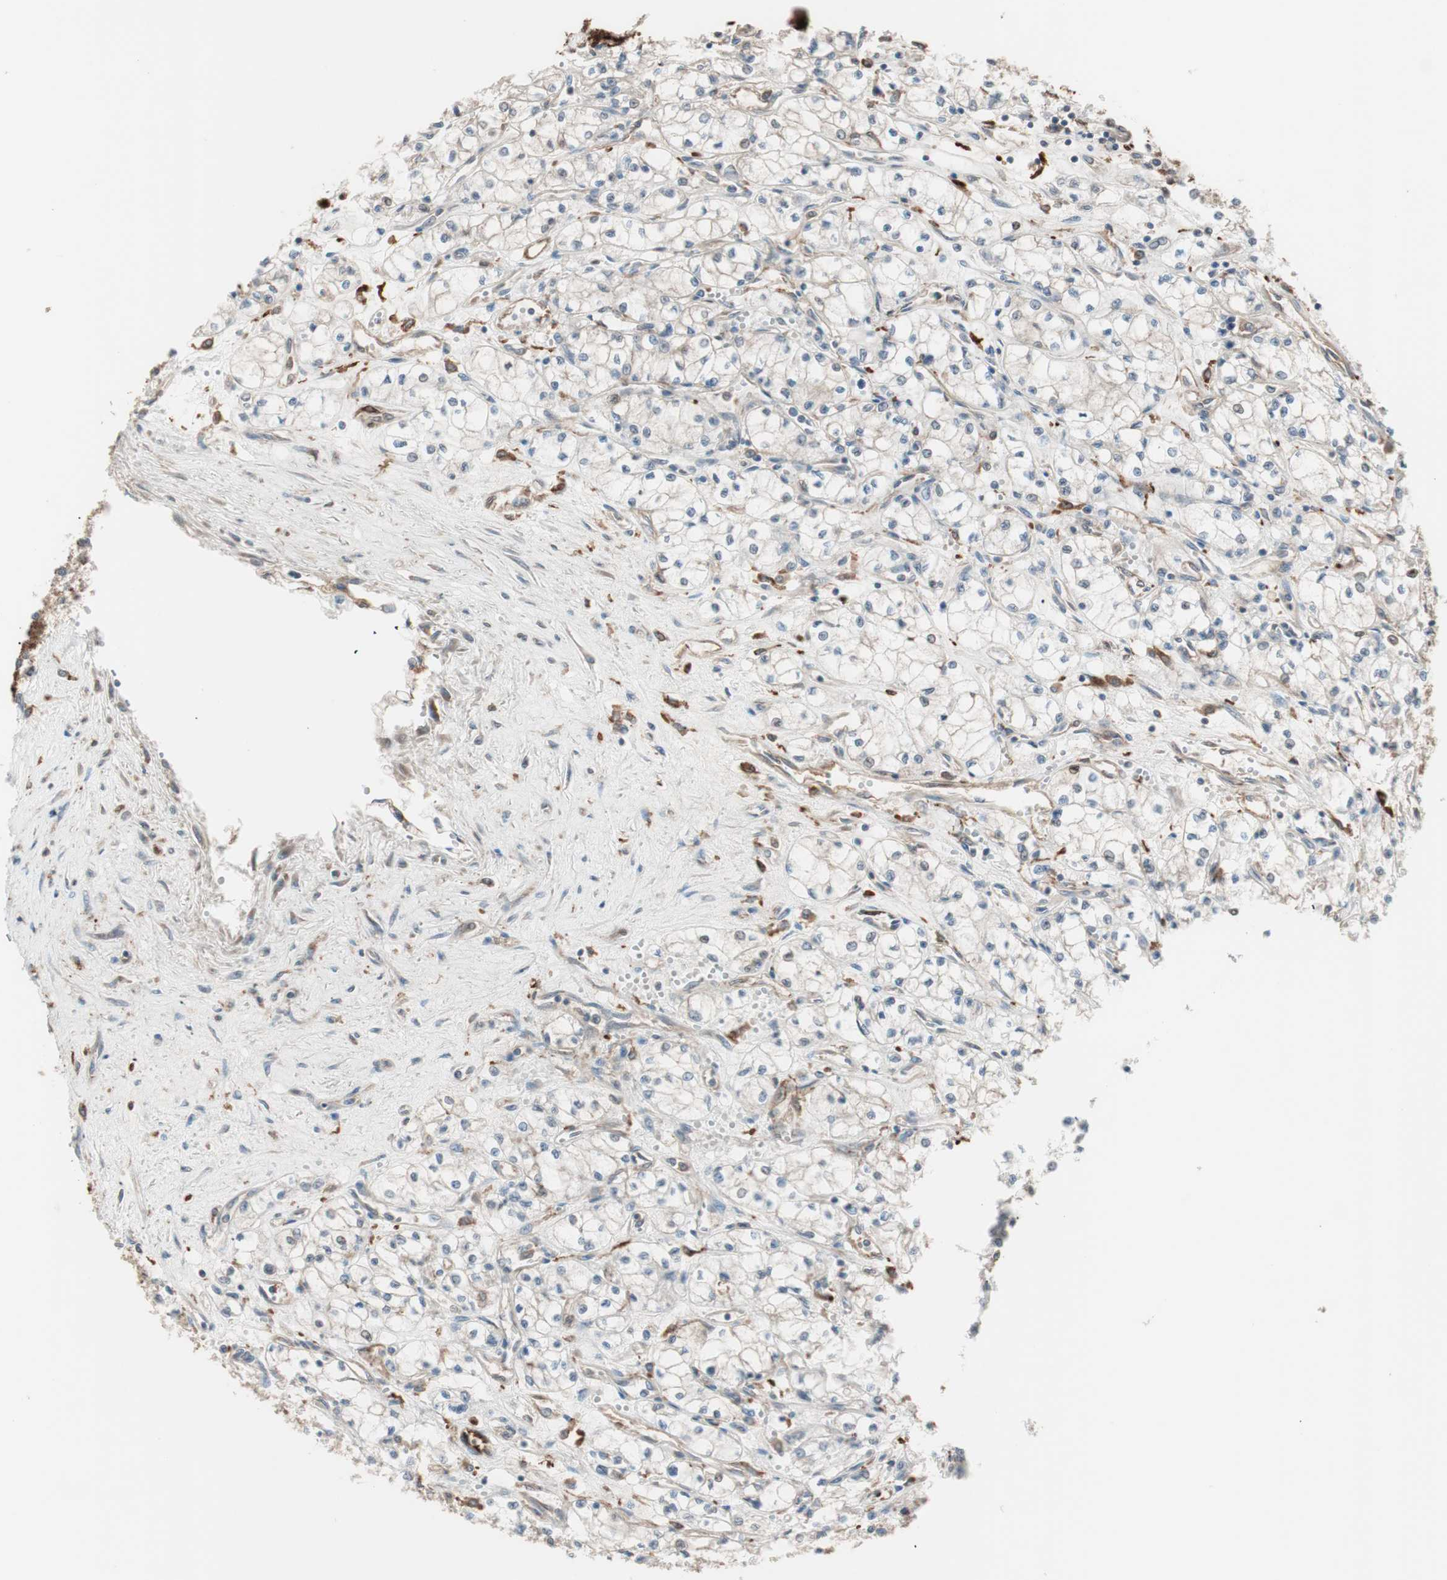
{"staining": {"intensity": "weak", "quantity": "<25%", "location": "cytoplasmic/membranous"}, "tissue": "renal cancer", "cell_type": "Tumor cells", "image_type": "cancer", "snomed": [{"axis": "morphology", "description": "Normal tissue, NOS"}, {"axis": "morphology", "description": "Adenocarcinoma, NOS"}, {"axis": "topography", "description": "Kidney"}], "caption": "Immunohistochemical staining of human adenocarcinoma (renal) demonstrates no significant expression in tumor cells.", "gene": "STAB1", "patient": {"sex": "male", "age": 59}}